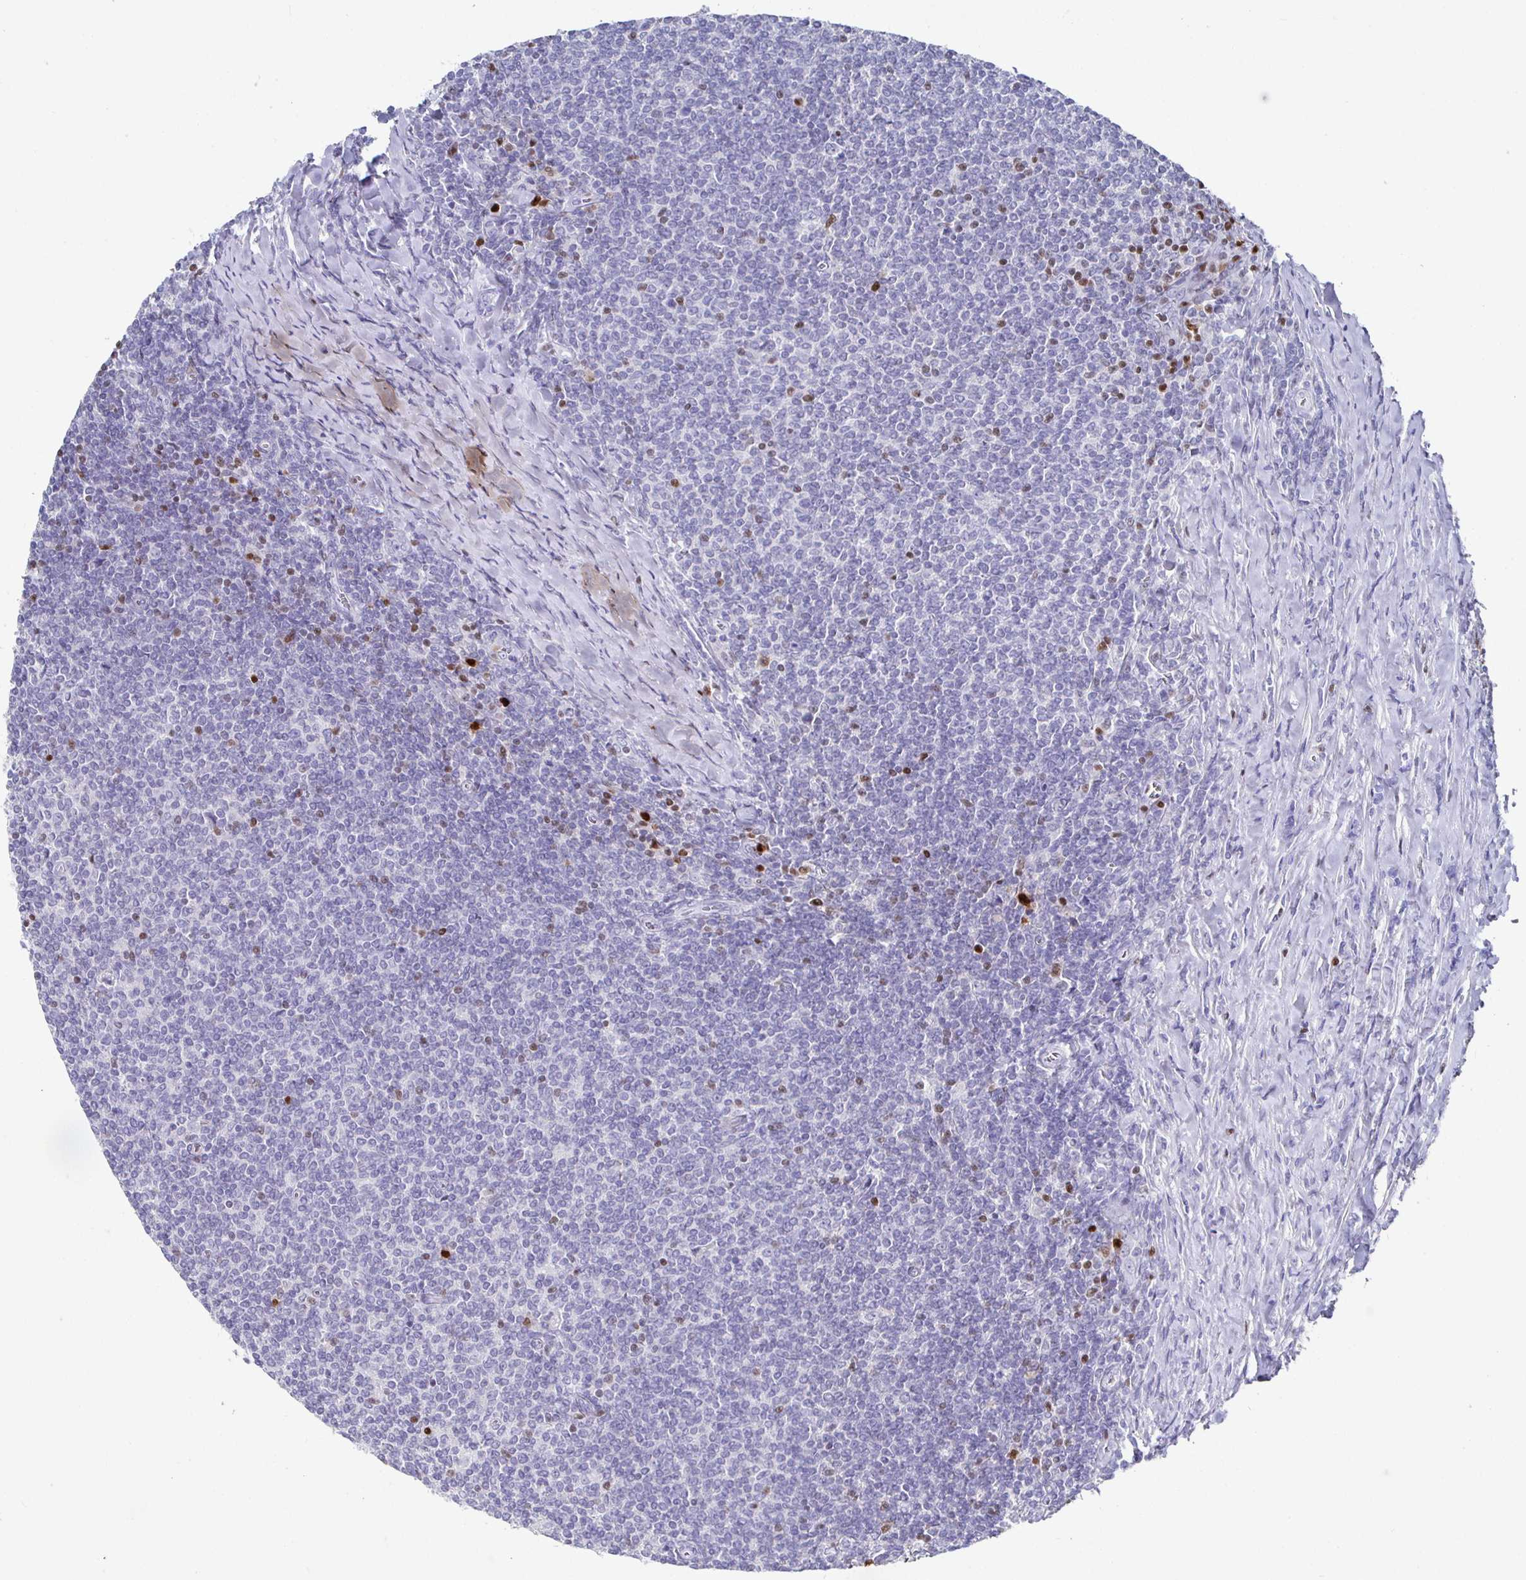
{"staining": {"intensity": "negative", "quantity": "none", "location": "none"}, "tissue": "lymphoma", "cell_type": "Tumor cells", "image_type": "cancer", "snomed": [{"axis": "morphology", "description": "Malignant lymphoma, non-Hodgkin's type, Low grade"}, {"axis": "topography", "description": "Lymph node"}], "caption": "IHC image of malignant lymphoma, non-Hodgkin's type (low-grade) stained for a protein (brown), which exhibits no positivity in tumor cells.", "gene": "RUNX2", "patient": {"sex": "male", "age": 52}}